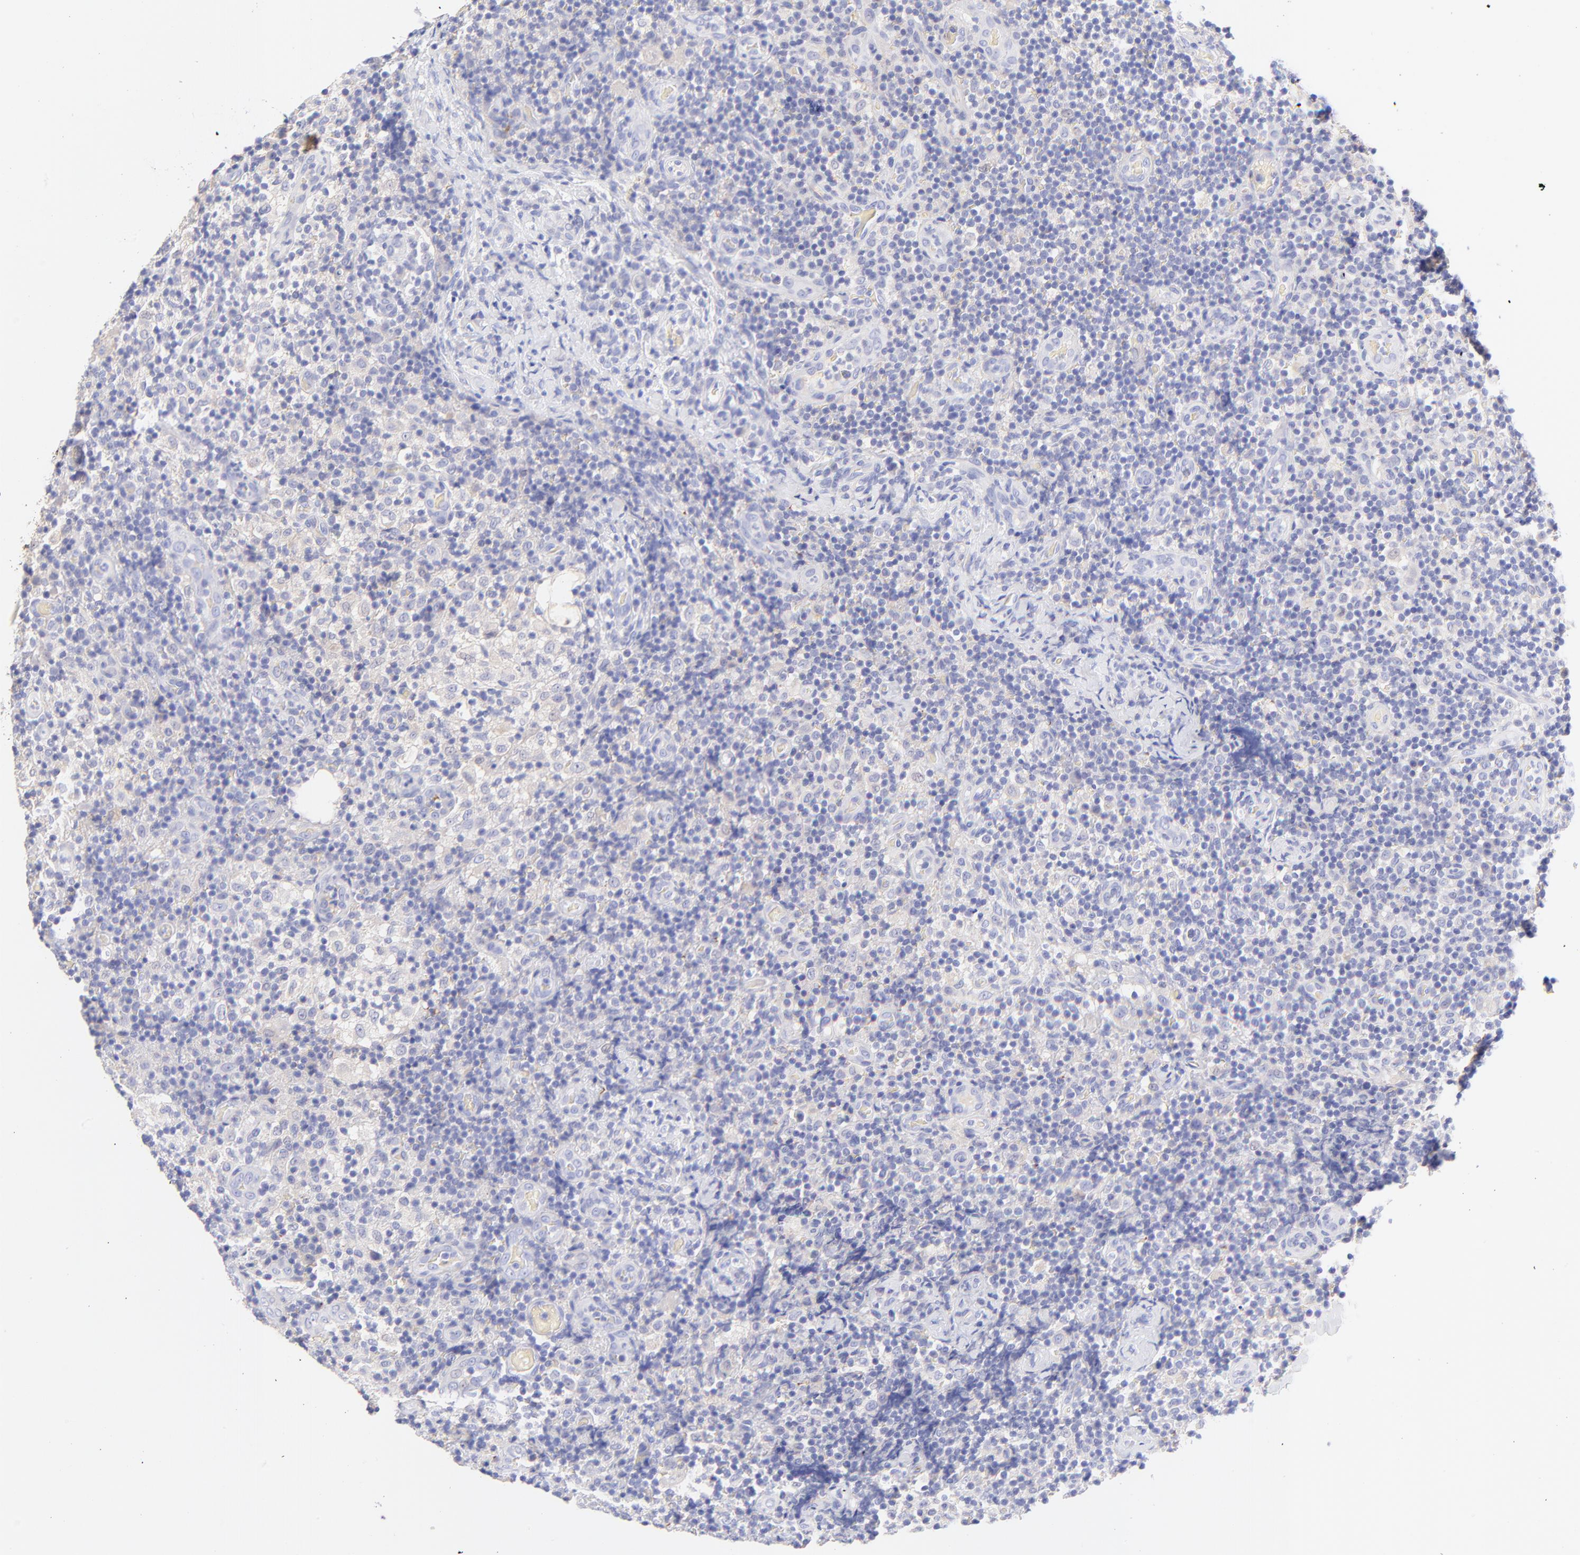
{"staining": {"intensity": "negative", "quantity": "none", "location": "none"}, "tissue": "lymph node", "cell_type": "Germinal center cells", "image_type": "normal", "snomed": [{"axis": "morphology", "description": "Normal tissue, NOS"}, {"axis": "morphology", "description": "Inflammation, NOS"}, {"axis": "topography", "description": "Lymph node"}], "caption": "The immunohistochemistry histopathology image has no significant expression in germinal center cells of lymph node.", "gene": "FRMPD3", "patient": {"sex": "male", "age": 46}}